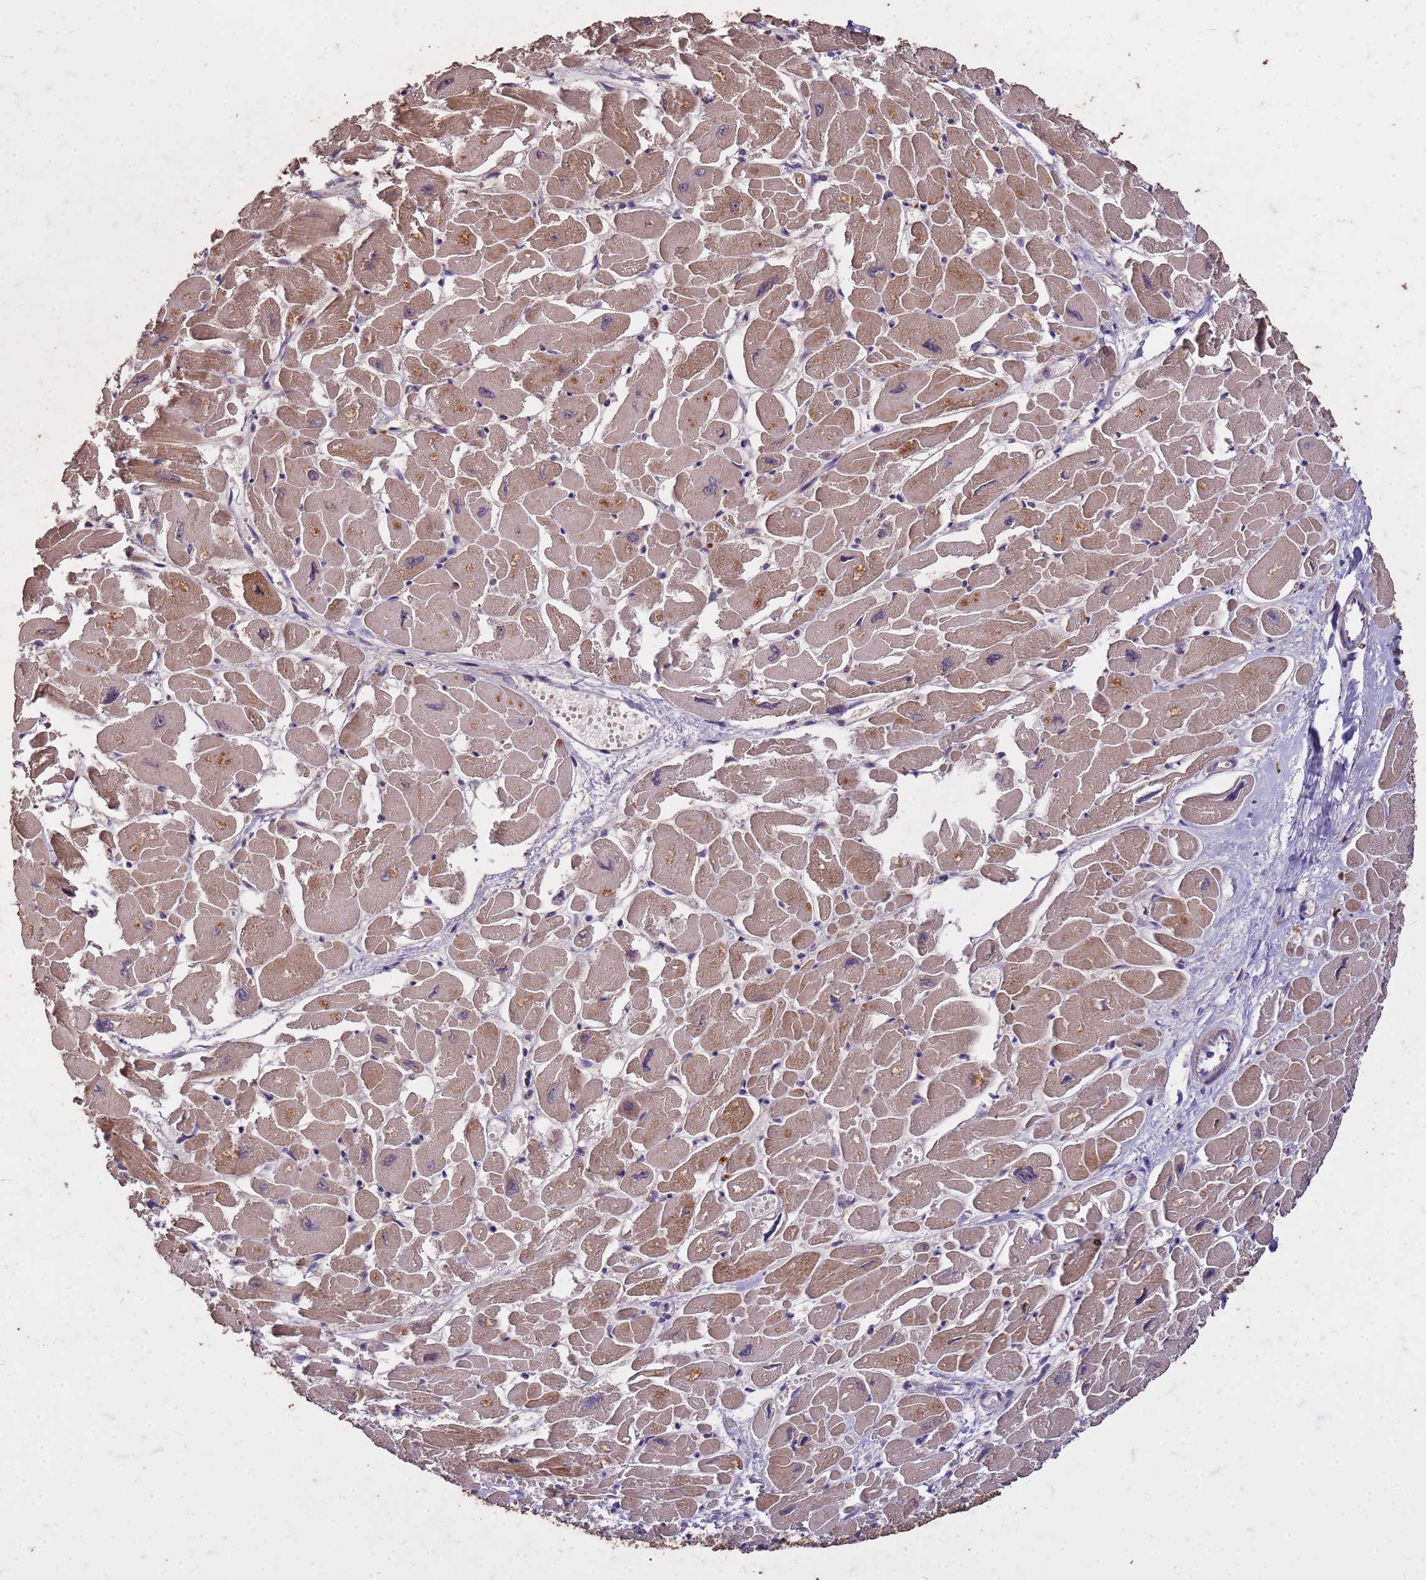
{"staining": {"intensity": "moderate", "quantity": "<25%", "location": "cytoplasmic/membranous"}, "tissue": "heart muscle", "cell_type": "Cardiomyocytes", "image_type": "normal", "snomed": [{"axis": "morphology", "description": "Normal tissue, NOS"}, {"axis": "topography", "description": "Heart"}], "caption": "The photomicrograph demonstrates immunohistochemical staining of benign heart muscle. There is moderate cytoplasmic/membranous expression is appreciated in about <25% of cardiomyocytes.", "gene": "FAM184B", "patient": {"sex": "male", "age": 54}}